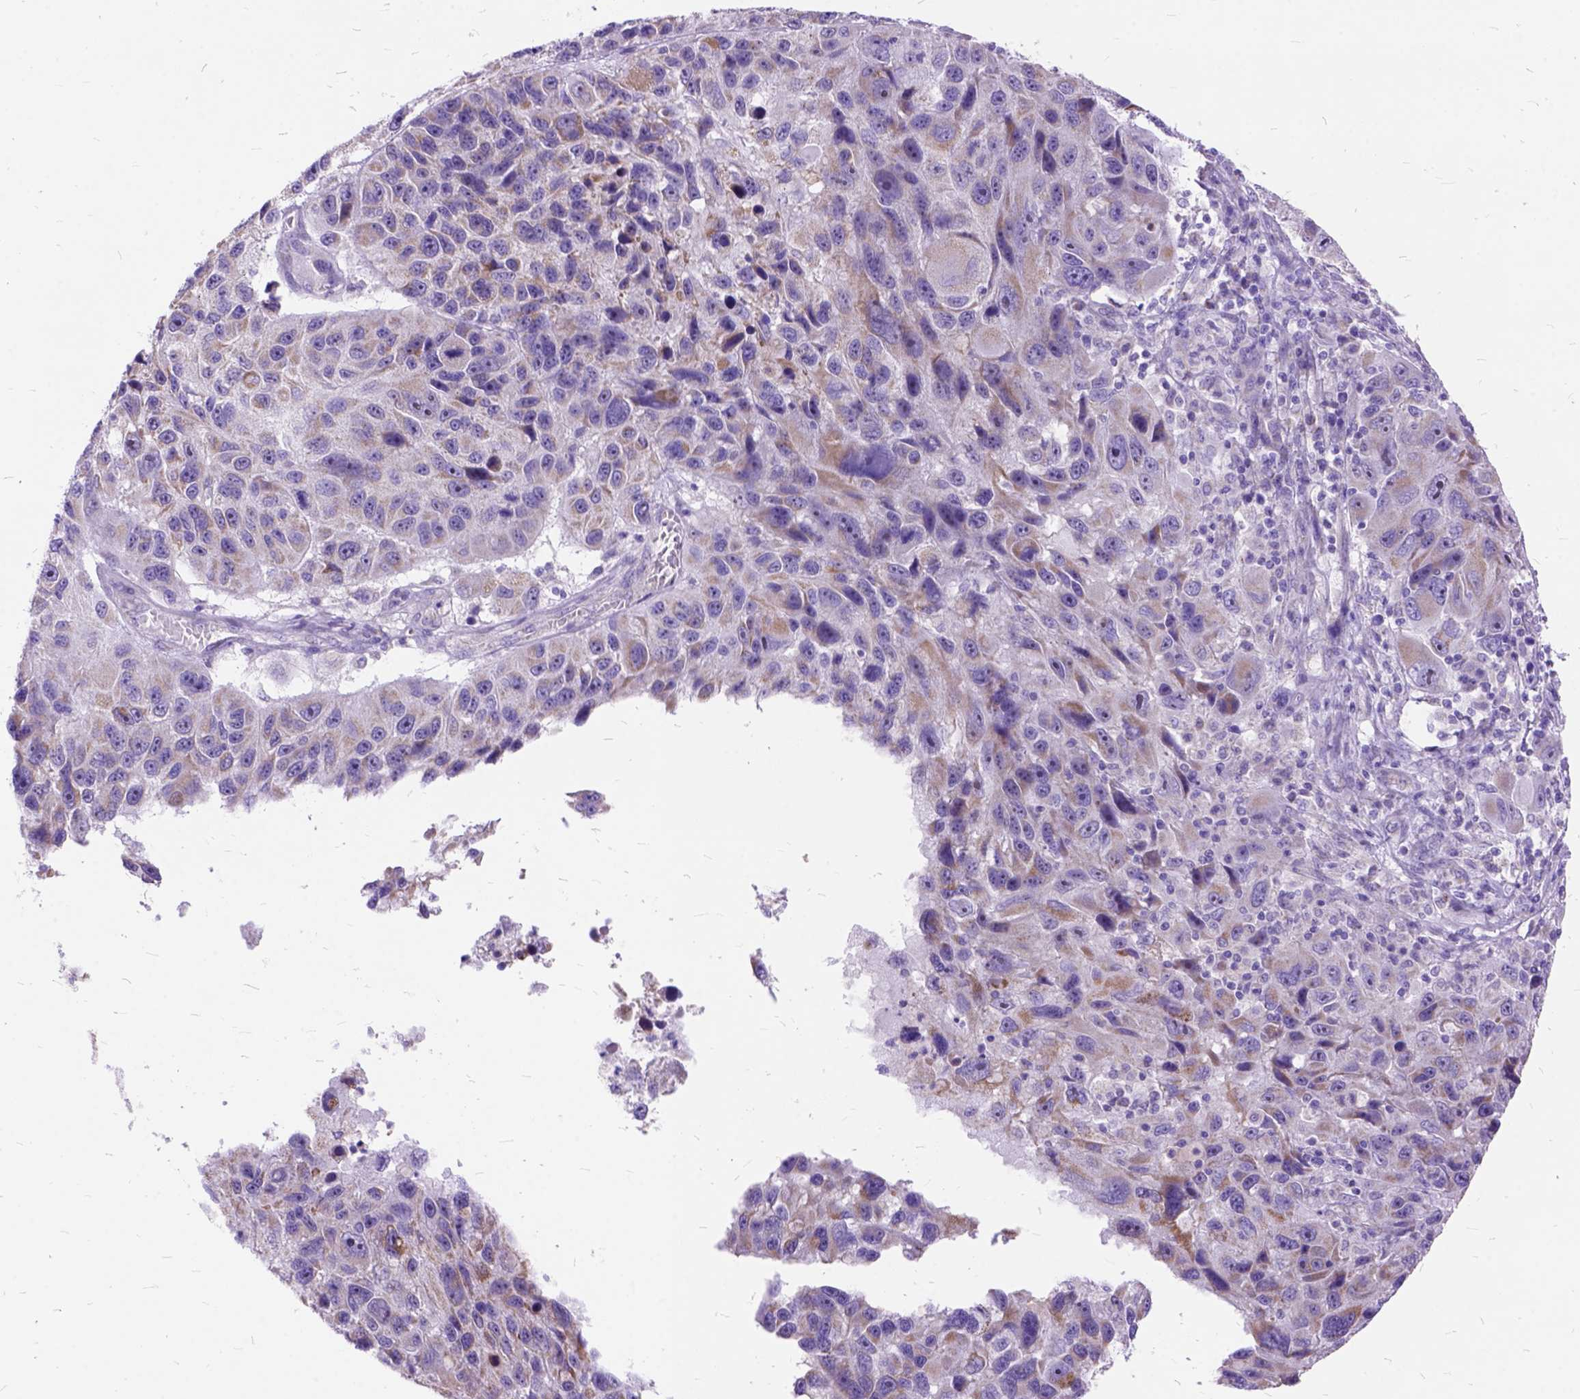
{"staining": {"intensity": "weak", "quantity": "25%-75%", "location": "cytoplasmic/membranous"}, "tissue": "melanoma", "cell_type": "Tumor cells", "image_type": "cancer", "snomed": [{"axis": "morphology", "description": "Malignant melanoma, NOS"}, {"axis": "topography", "description": "Skin"}], "caption": "Protein expression analysis of malignant melanoma exhibits weak cytoplasmic/membranous positivity in approximately 25%-75% of tumor cells.", "gene": "CTAG2", "patient": {"sex": "male", "age": 53}}